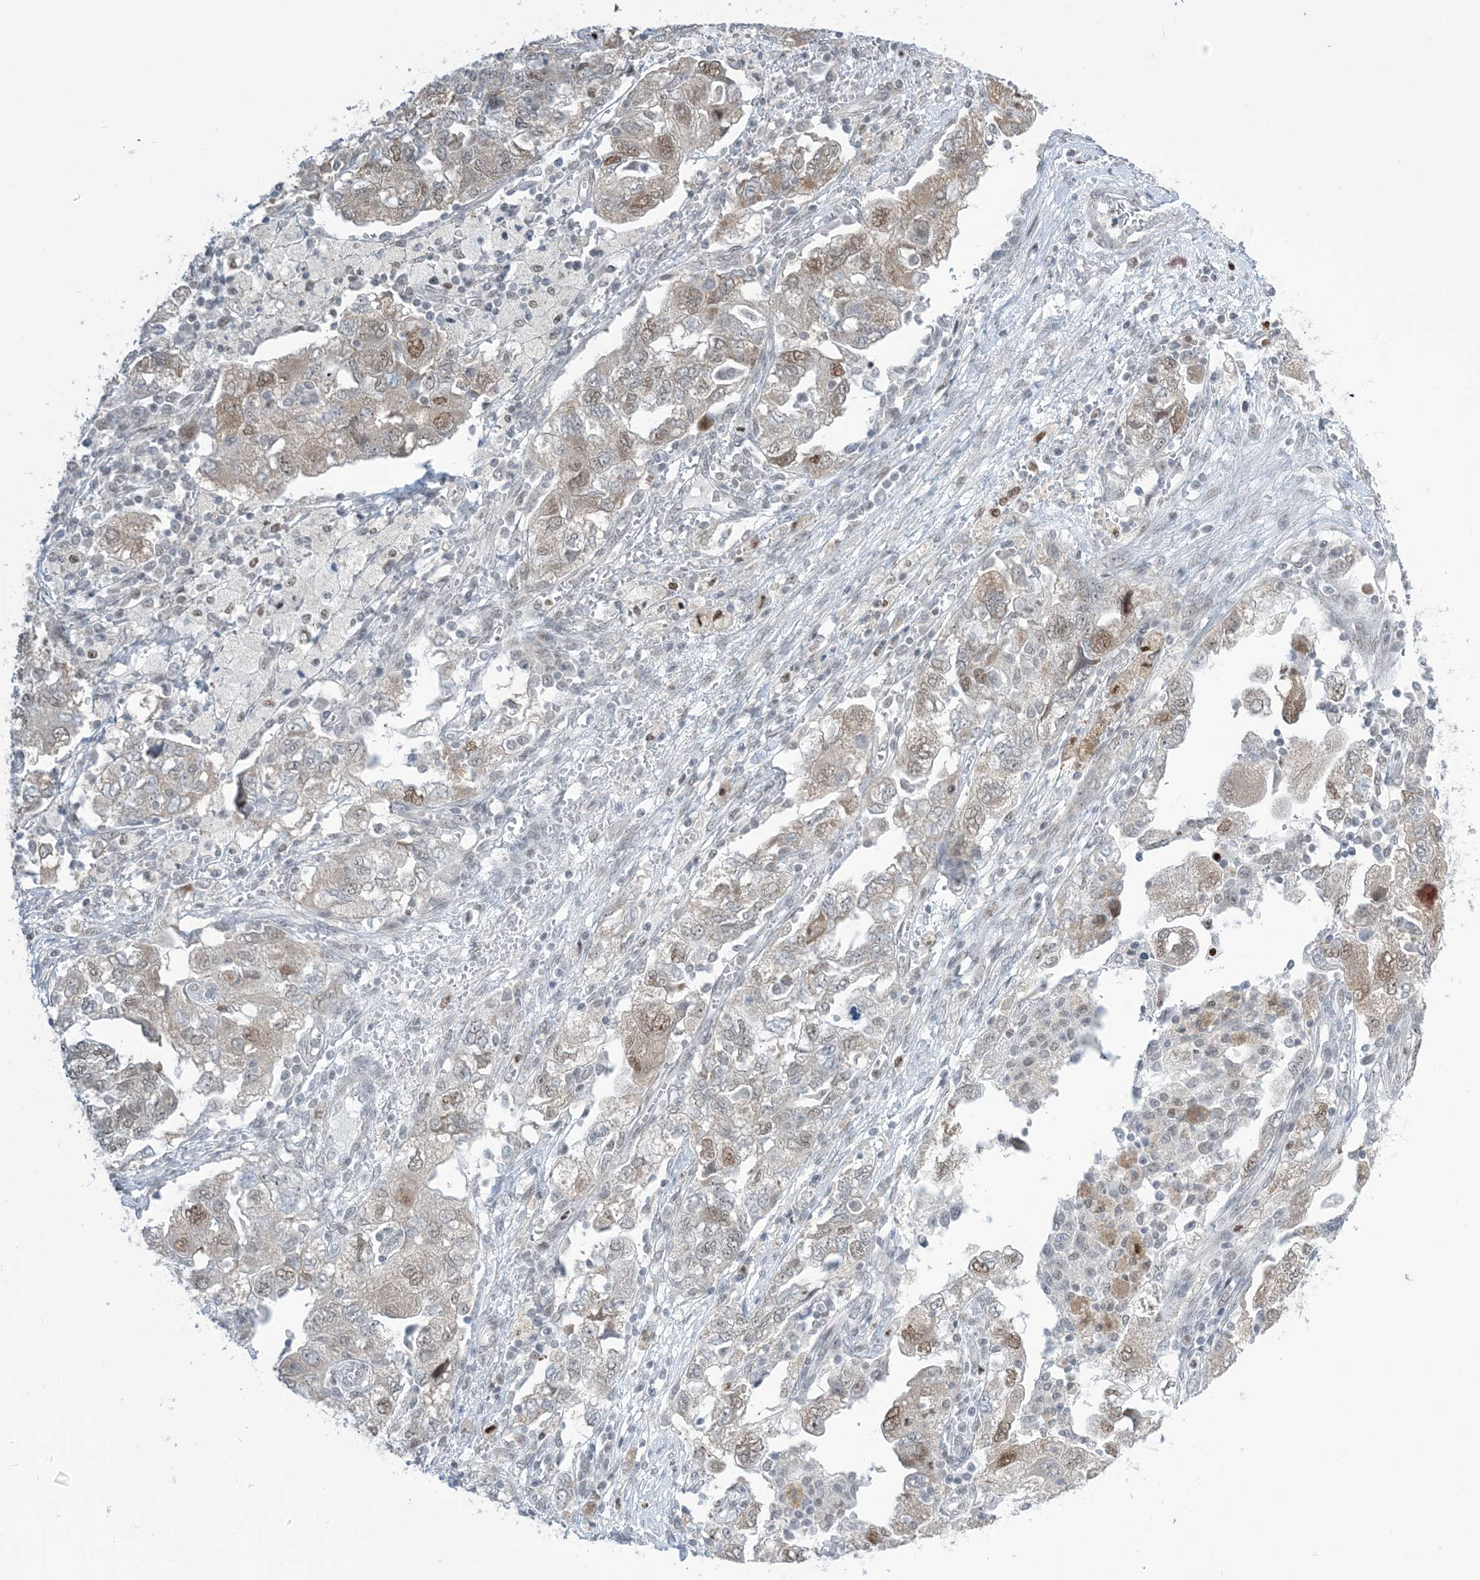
{"staining": {"intensity": "moderate", "quantity": "<25%", "location": "cytoplasmic/membranous,nuclear"}, "tissue": "ovarian cancer", "cell_type": "Tumor cells", "image_type": "cancer", "snomed": [{"axis": "morphology", "description": "Carcinoma, NOS"}, {"axis": "morphology", "description": "Cystadenocarcinoma, serous, NOS"}, {"axis": "topography", "description": "Ovary"}], "caption": "Brown immunohistochemical staining in human ovarian cancer (carcinoma) displays moderate cytoplasmic/membranous and nuclear positivity in about <25% of tumor cells. Nuclei are stained in blue.", "gene": "TFPT", "patient": {"sex": "female", "age": 69}}